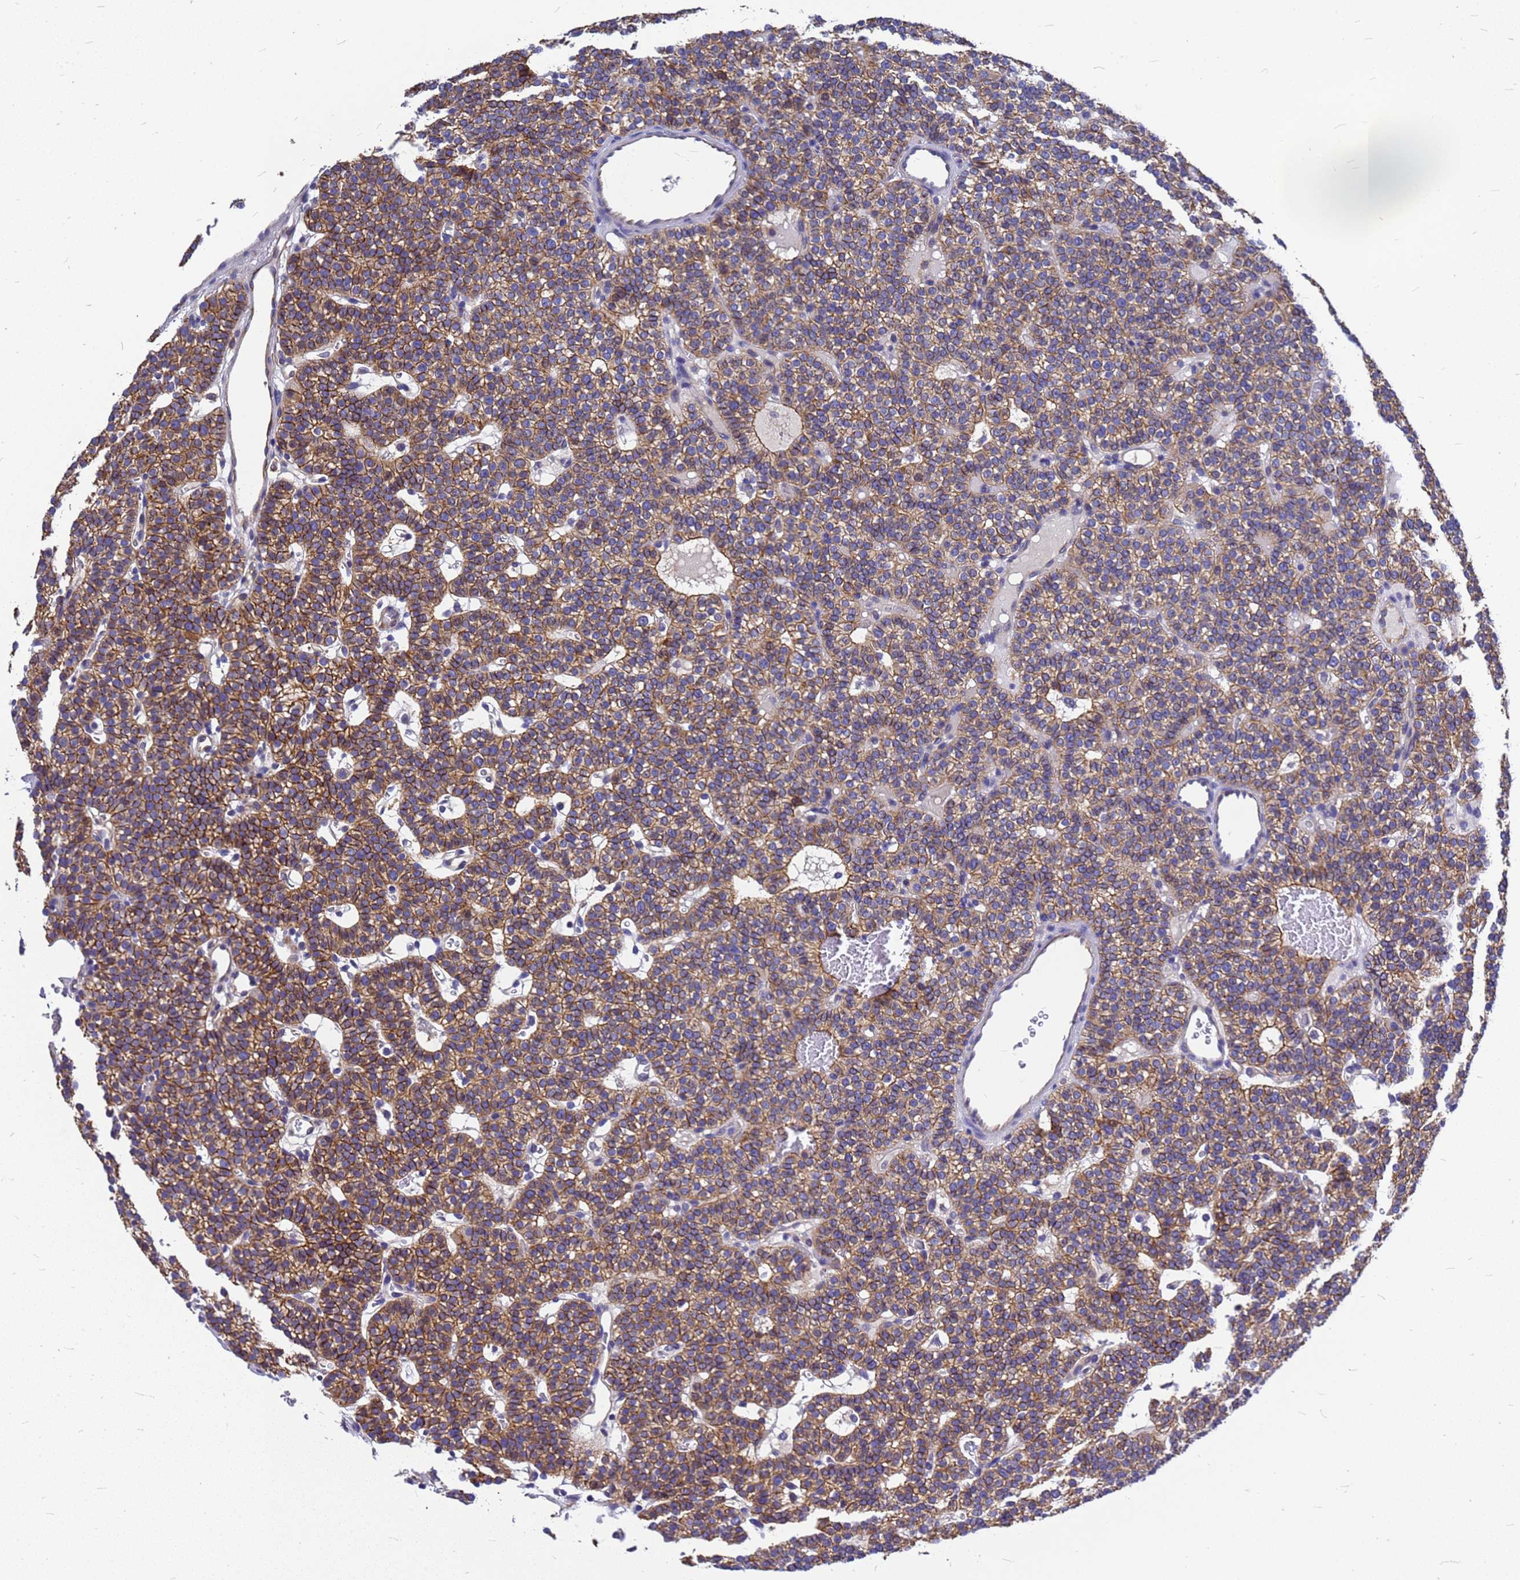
{"staining": {"intensity": "moderate", "quantity": ">75%", "location": "cytoplasmic/membranous"}, "tissue": "parathyroid gland", "cell_type": "Glandular cells", "image_type": "normal", "snomed": [{"axis": "morphology", "description": "Normal tissue, NOS"}, {"axis": "topography", "description": "Parathyroid gland"}], "caption": "Immunohistochemistry (DAB (3,3'-diaminobenzidine)) staining of normal parathyroid gland displays moderate cytoplasmic/membranous protein staining in approximately >75% of glandular cells.", "gene": "FBXW5", "patient": {"sex": "male", "age": 83}}